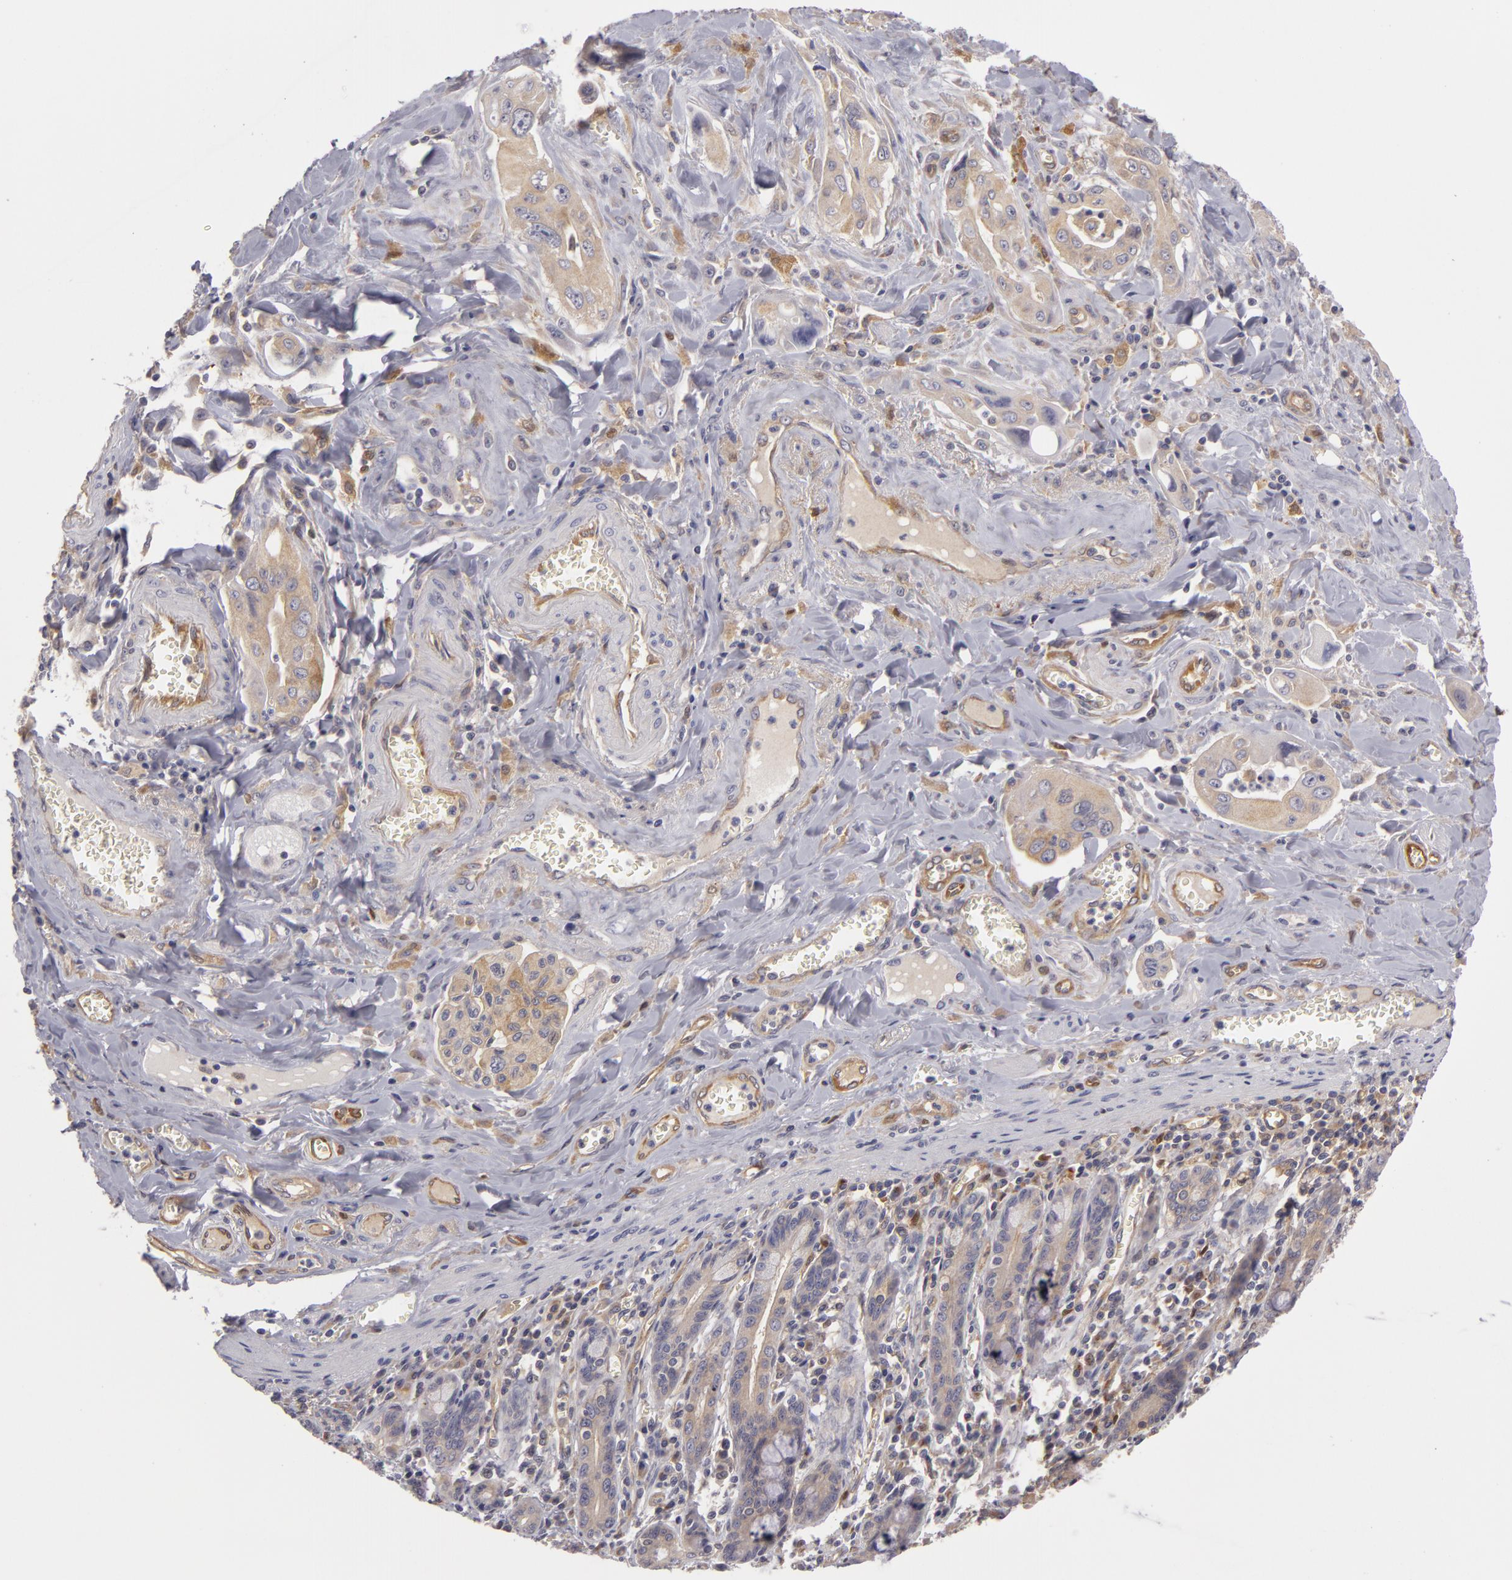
{"staining": {"intensity": "weak", "quantity": ">75%", "location": "cytoplasmic/membranous"}, "tissue": "pancreatic cancer", "cell_type": "Tumor cells", "image_type": "cancer", "snomed": [{"axis": "morphology", "description": "Adenocarcinoma, NOS"}, {"axis": "topography", "description": "Pancreas"}], "caption": "The histopathology image reveals staining of pancreatic cancer, revealing weak cytoplasmic/membranous protein expression (brown color) within tumor cells. The staining was performed using DAB to visualize the protein expression in brown, while the nuclei were stained in blue with hematoxylin (Magnification: 20x).", "gene": "ZNF229", "patient": {"sex": "male", "age": 77}}